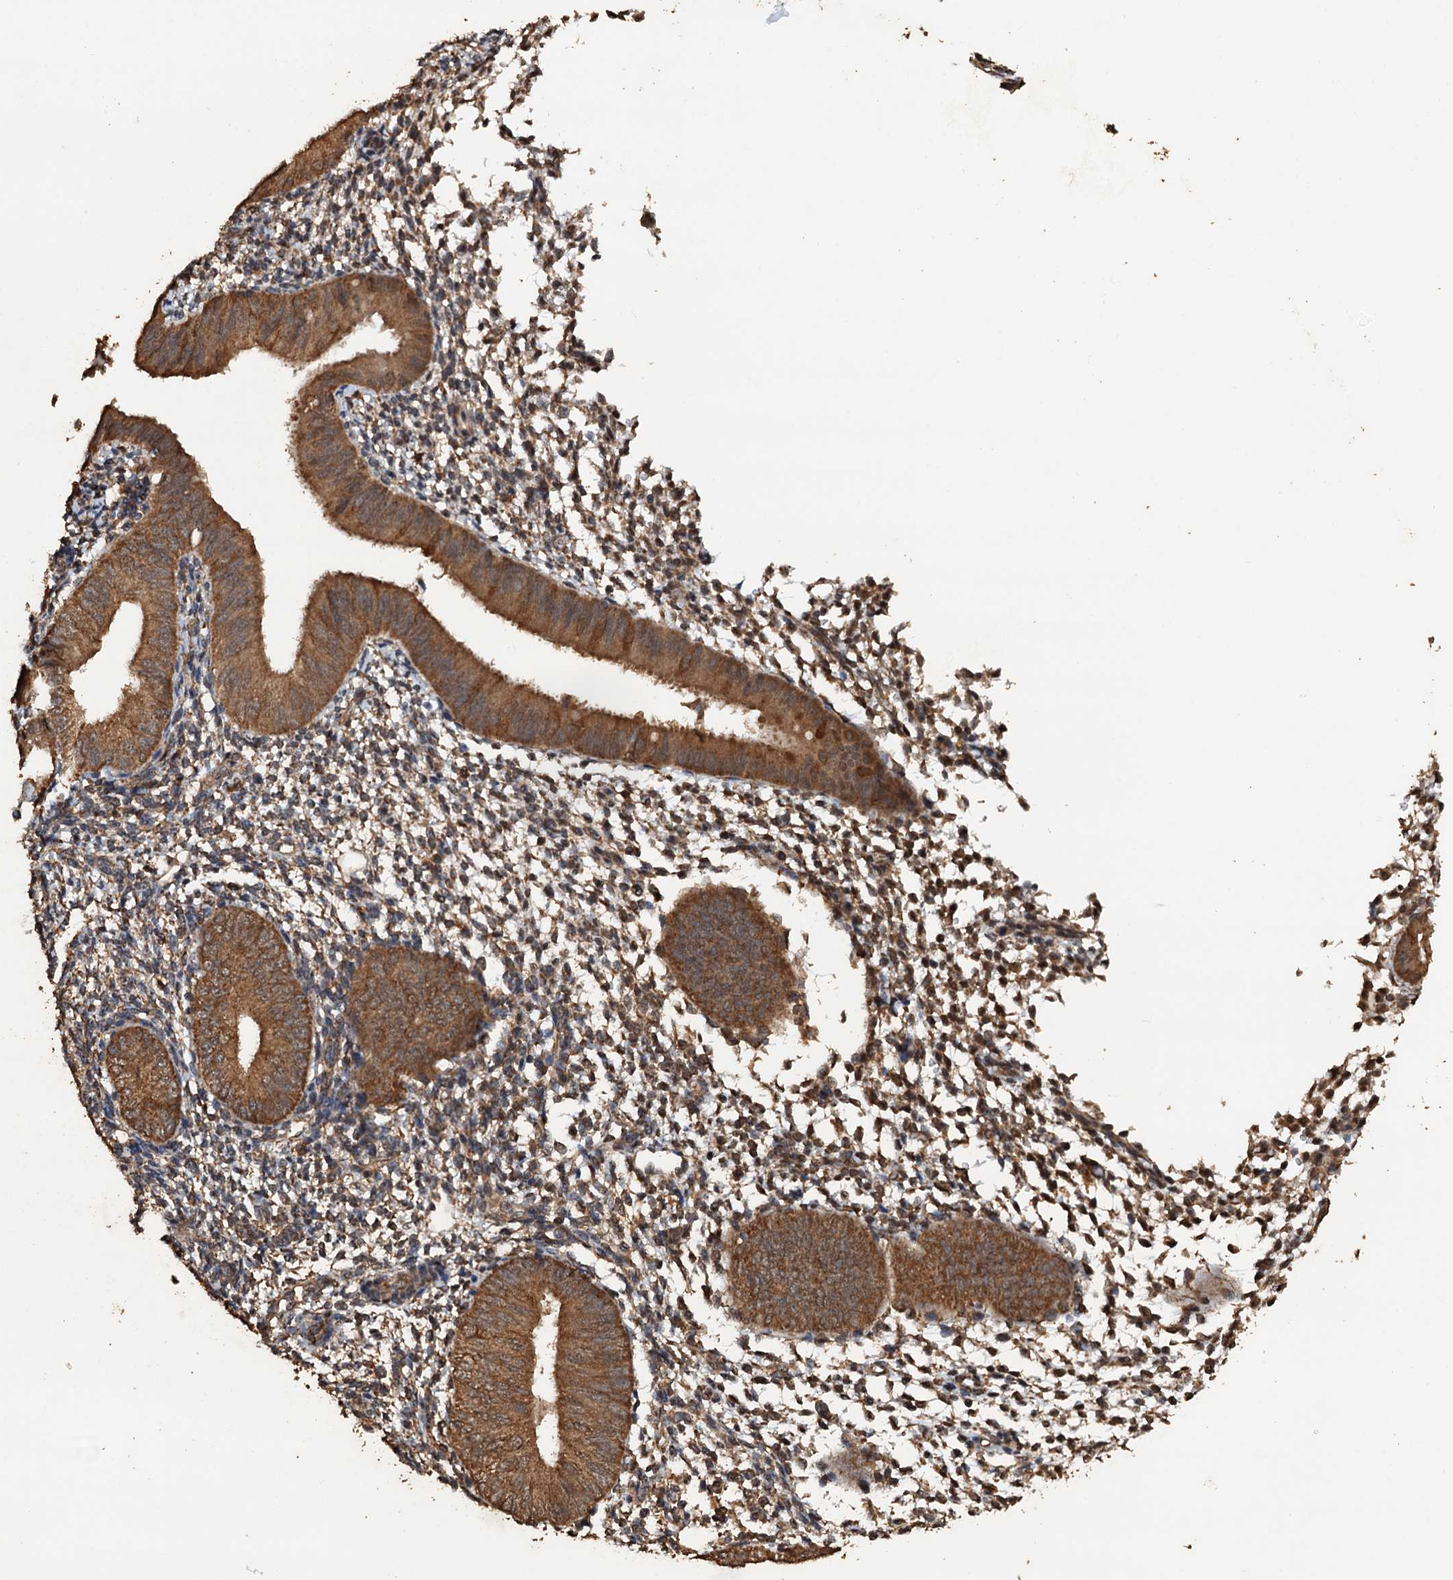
{"staining": {"intensity": "moderate", "quantity": ">75%", "location": "cytoplasmic/membranous"}, "tissue": "endometrium", "cell_type": "Cells in endometrial stroma", "image_type": "normal", "snomed": [{"axis": "morphology", "description": "Normal tissue, NOS"}, {"axis": "topography", "description": "Uterus"}, {"axis": "topography", "description": "Endometrium"}], "caption": "A photomicrograph of human endometrium stained for a protein exhibits moderate cytoplasmic/membranous brown staining in cells in endometrial stroma. Using DAB (3,3'-diaminobenzidine) (brown) and hematoxylin (blue) stains, captured at high magnification using brightfield microscopy.", "gene": "PSMD9", "patient": {"sex": "female", "age": 48}}